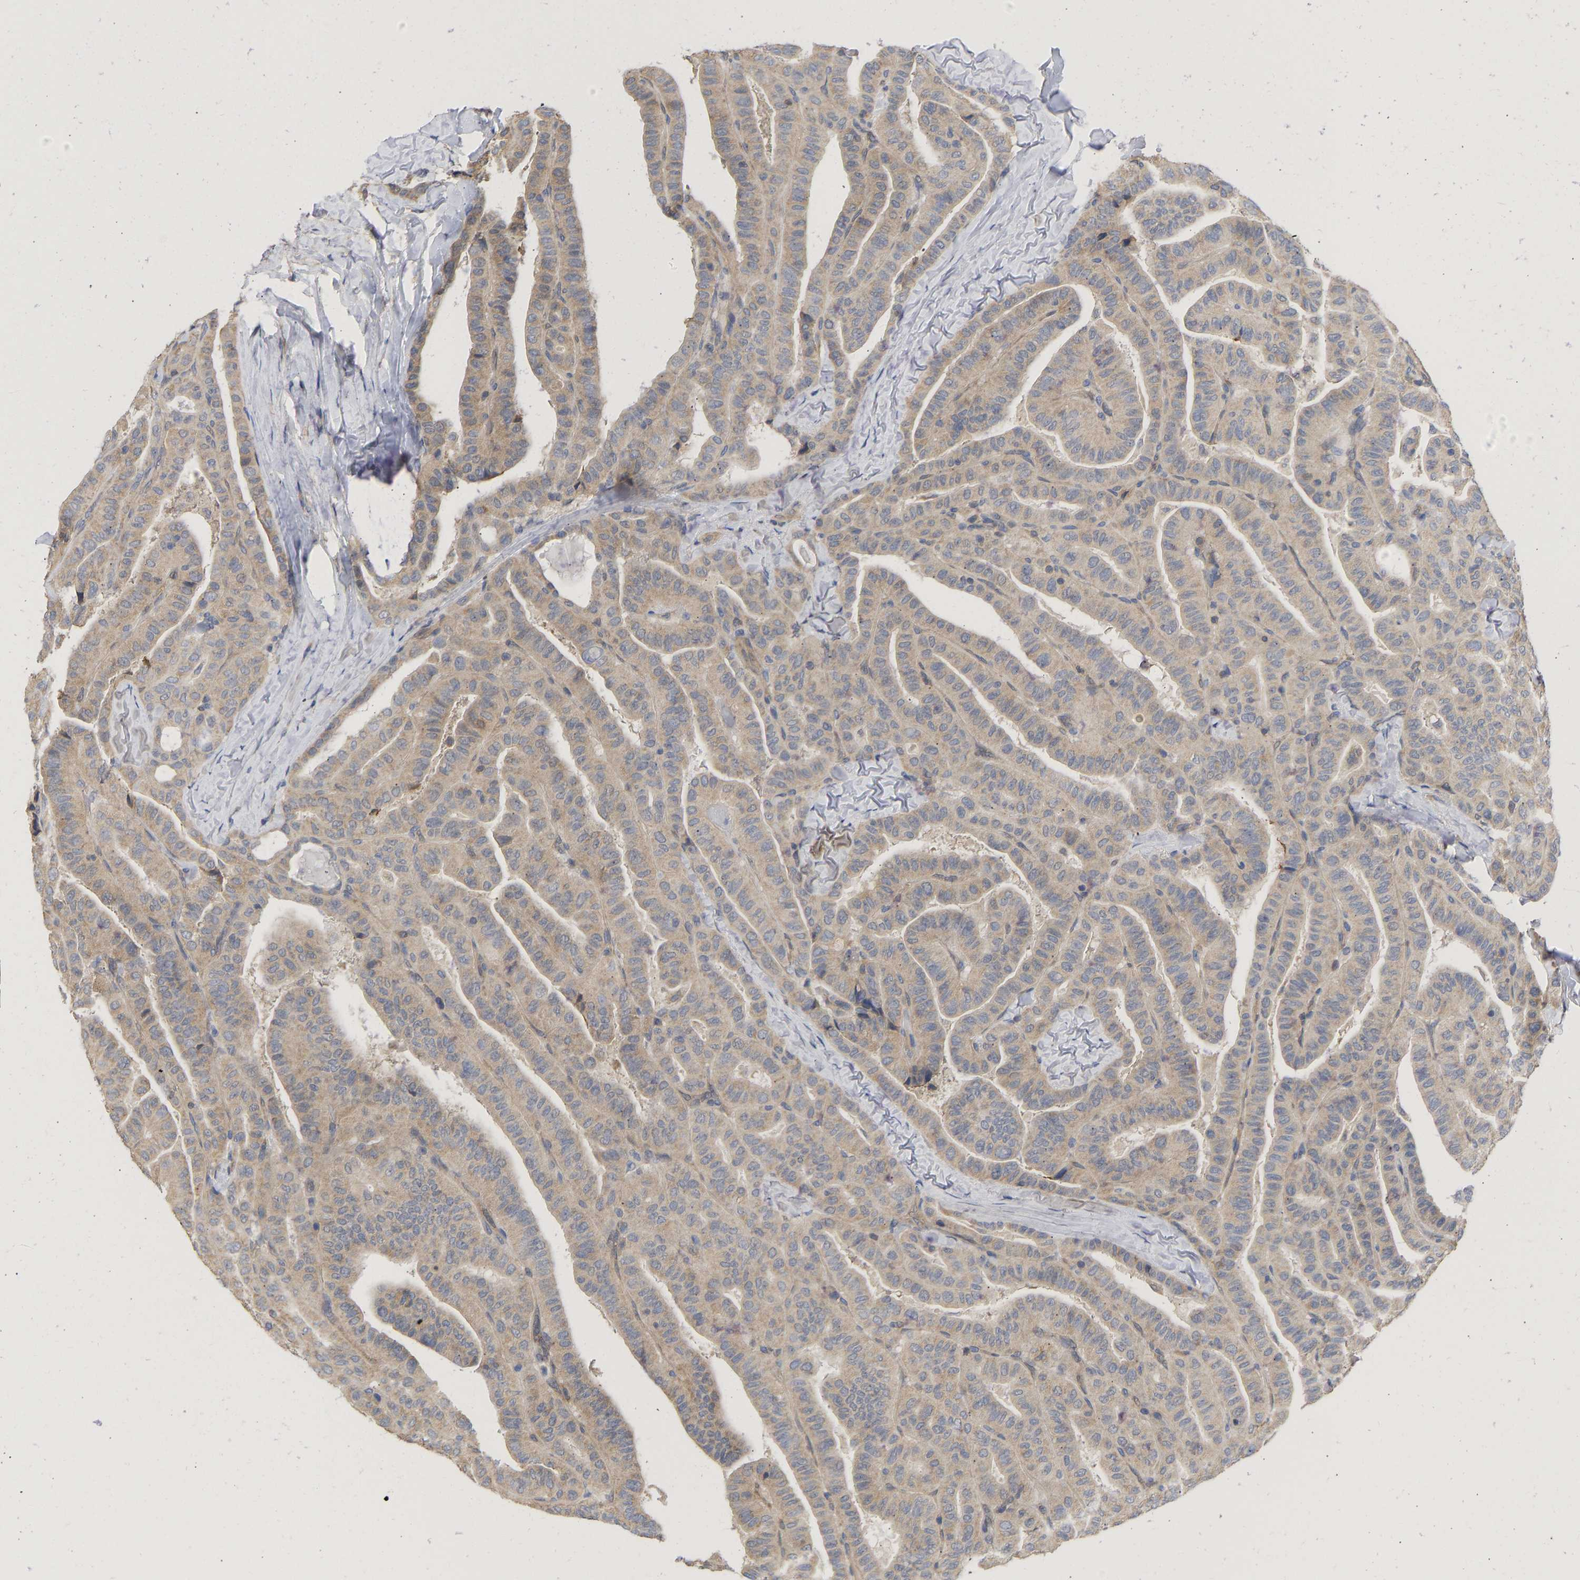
{"staining": {"intensity": "weak", "quantity": ">75%", "location": "cytoplasmic/membranous"}, "tissue": "thyroid cancer", "cell_type": "Tumor cells", "image_type": "cancer", "snomed": [{"axis": "morphology", "description": "Papillary adenocarcinoma, NOS"}, {"axis": "topography", "description": "Thyroid gland"}], "caption": "Tumor cells display low levels of weak cytoplasmic/membranous positivity in approximately >75% of cells in thyroid cancer (papillary adenocarcinoma).", "gene": "MAP2K3", "patient": {"sex": "male", "age": 77}}